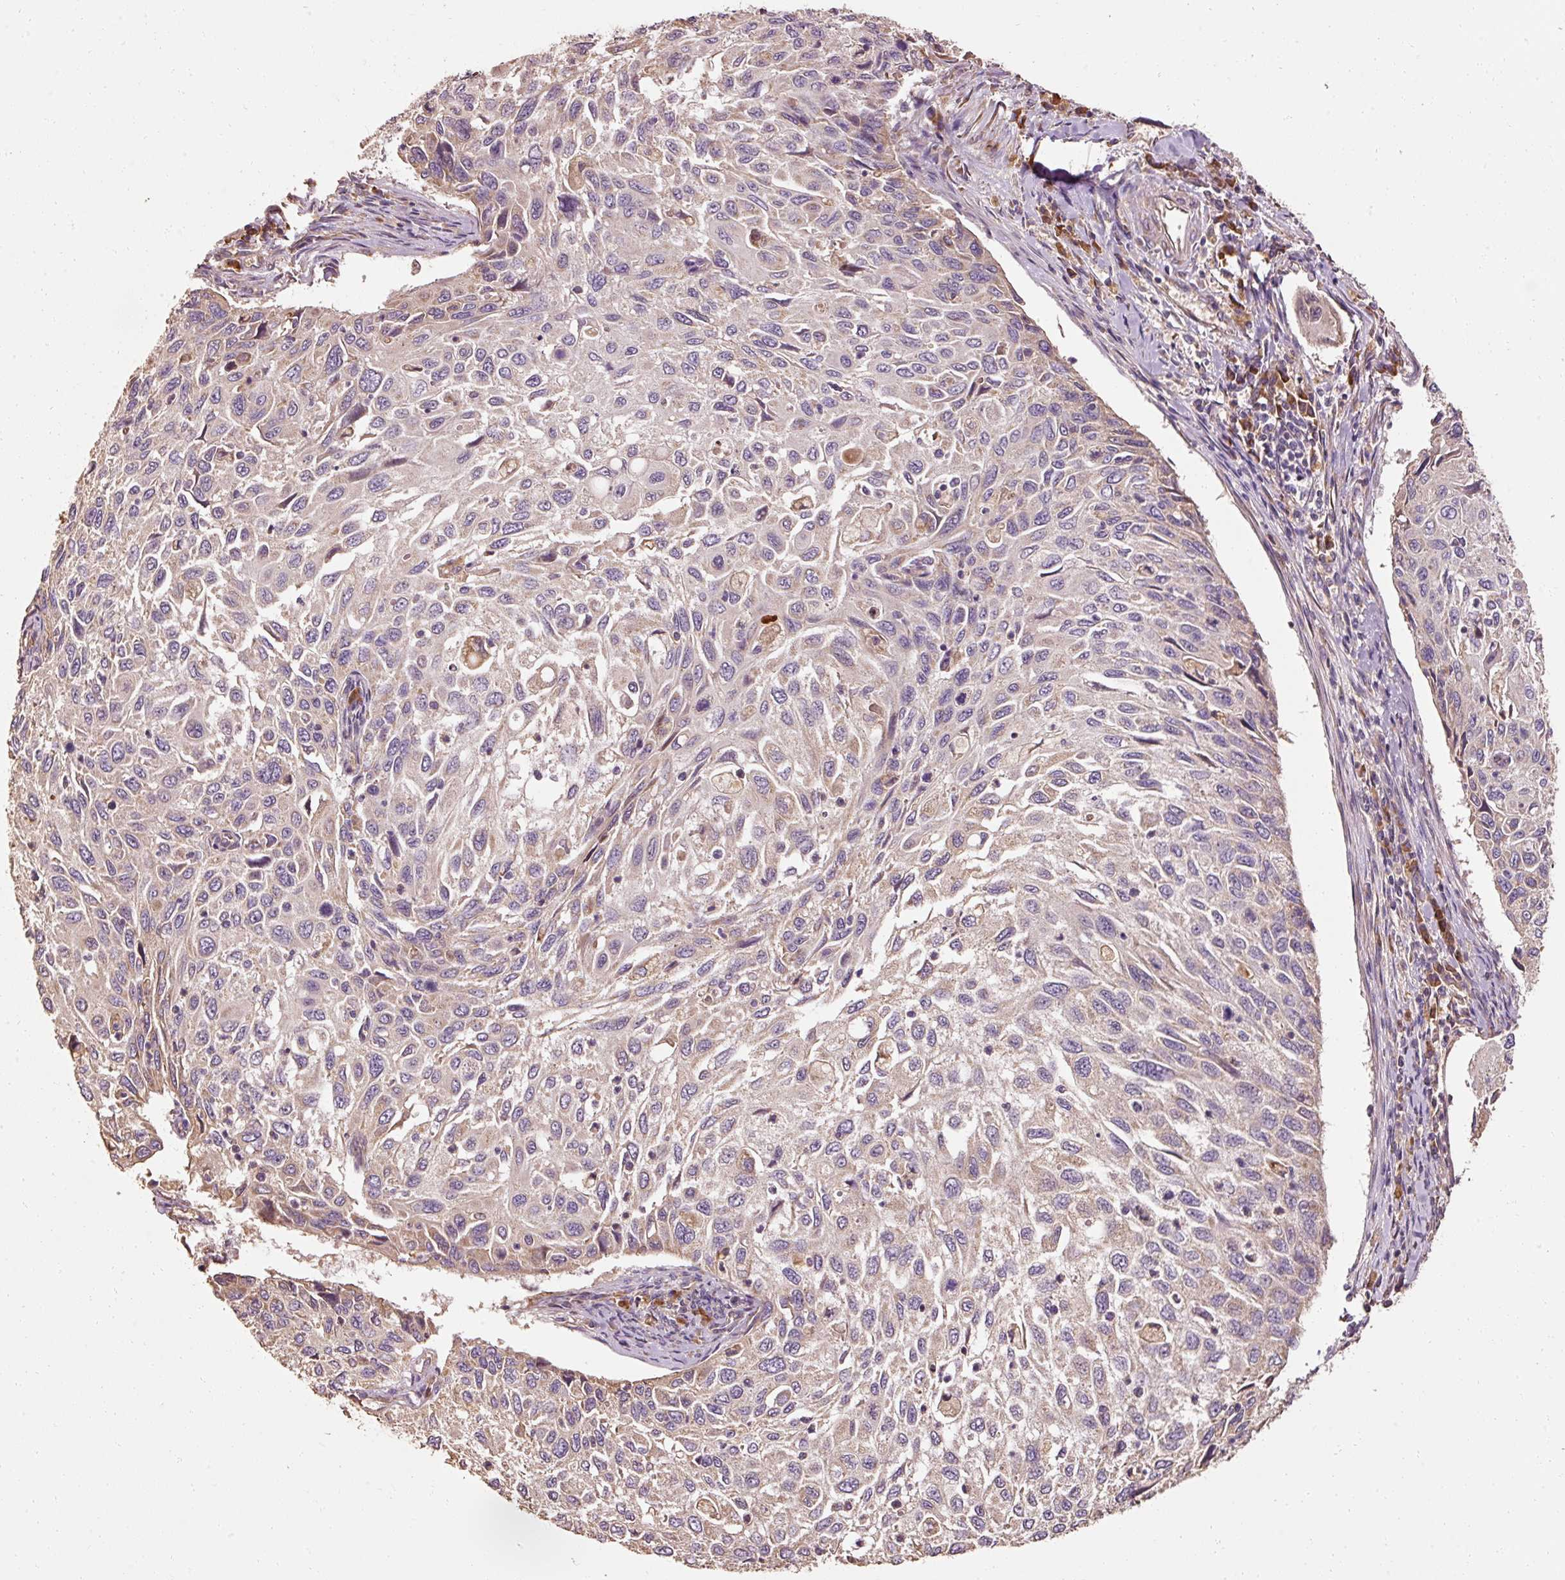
{"staining": {"intensity": "moderate", "quantity": "<25%", "location": "cytoplasmic/membranous"}, "tissue": "cervical cancer", "cell_type": "Tumor cells", "image_type": "cancer", "snomed": [{"axis": "morphology", "description": "Squamous cell carcinoma, NOS"}, {"axis": "topography", "description": "Cervix"}], "caption": "Immunohistochemical staining of human cervical squamous cell carcinoma displays low levels of moderate cytoplasmic/membranous protein expression in about <25% of tumor cells. (brown staining indicates protein expression, while blue staining denotes nuclei).", "gene": "EFHC1", "patient": {"sex": "female", "age": 70}}